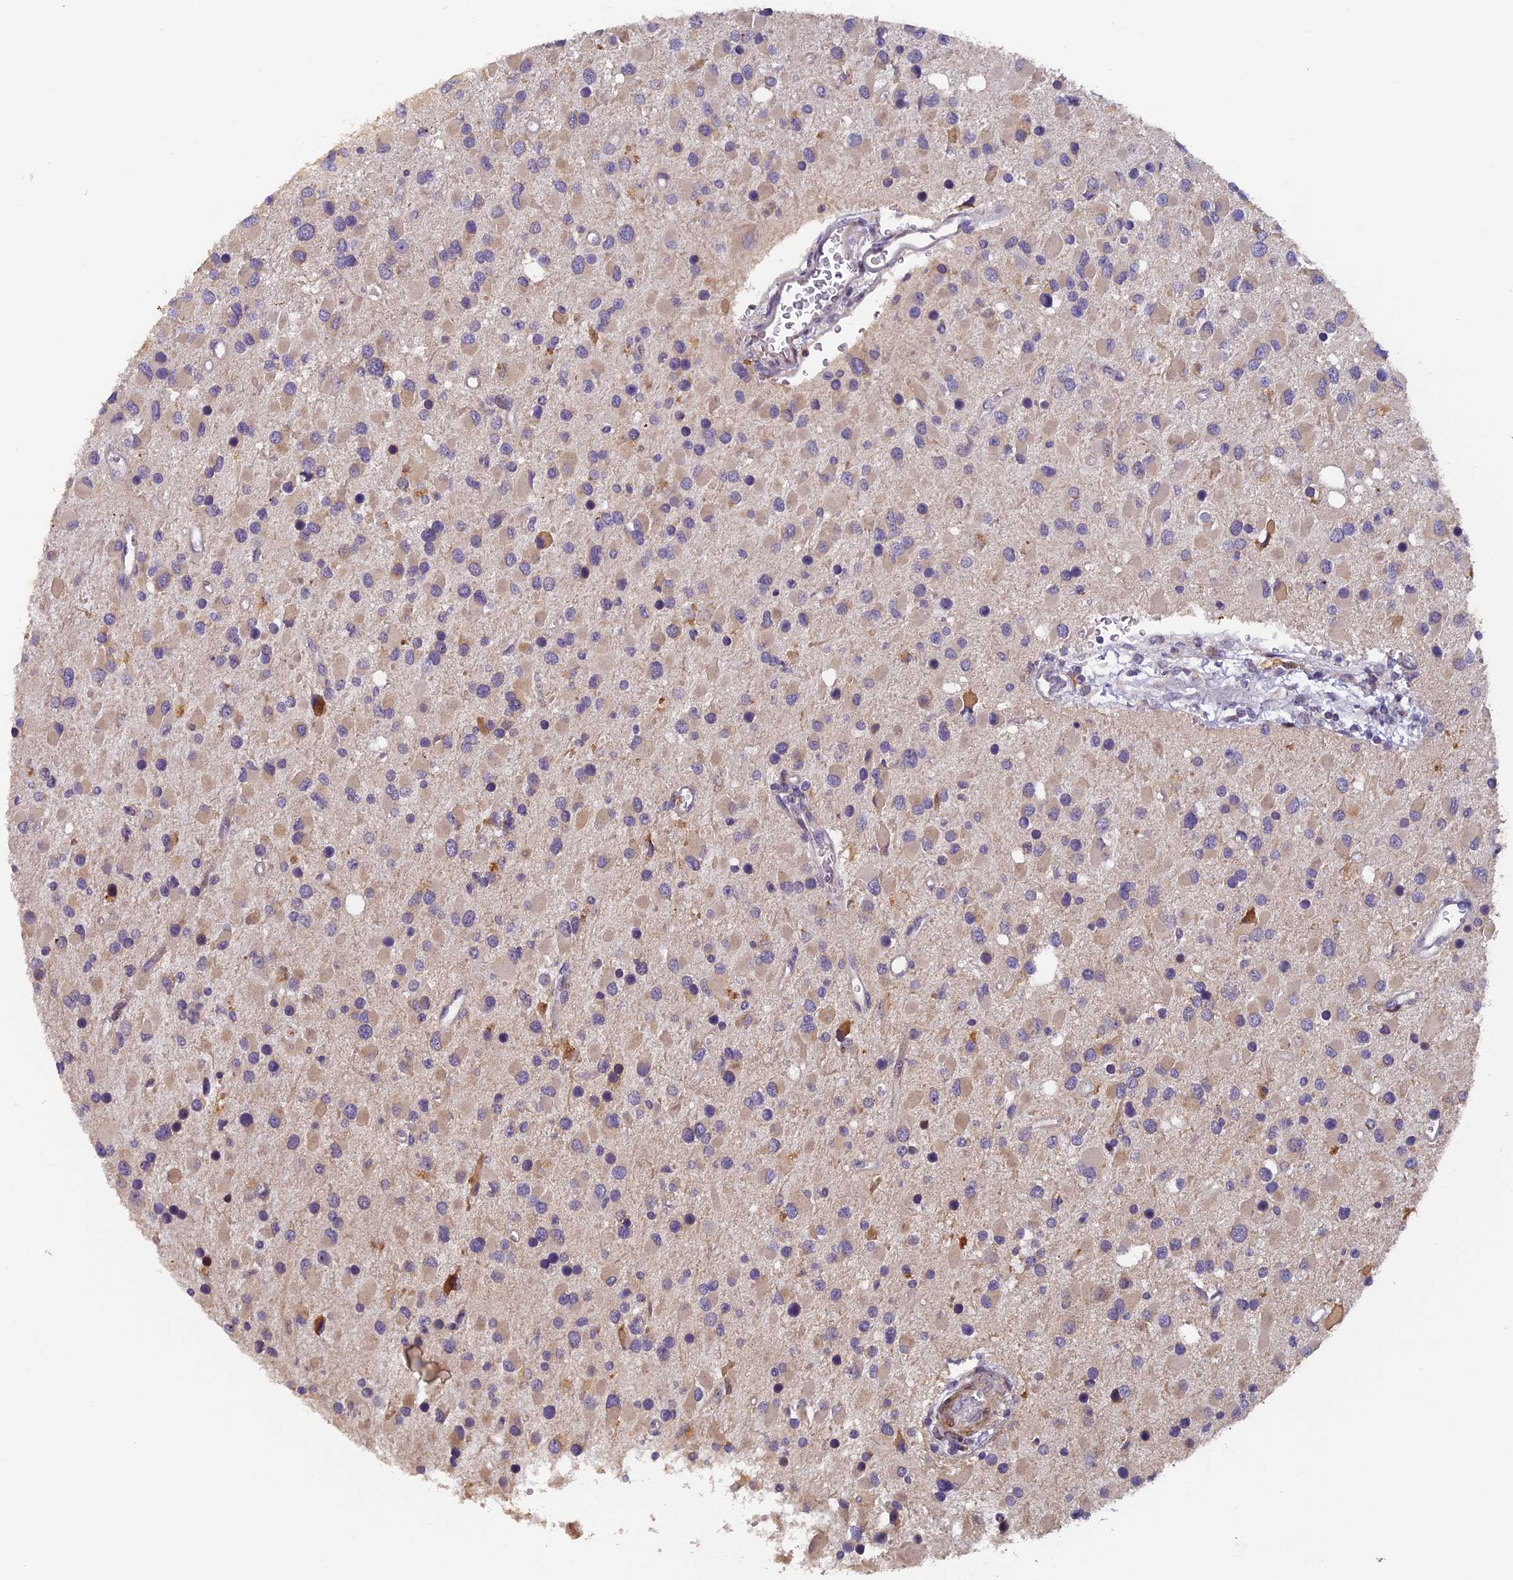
{"staining": {"intensity": "weak", "quantity": "25%-75%", "location": "cytoplasmic/membranous"}, "tissue": "glioma", "cell_type": "Tumor cells", "image_type": "cancer", "snomed": [{"axis": "morphology", "description": "Glioma, malignant, High grade"}, {"axis": "topography", "description": "Brain"}], "caption": "Immunohistochemical staining of malignant glioma (high-grade) exhibits weak cytoplasmic/membranous protein expression in approximately 25%-75% of tumor cells.", "gene": "RAB28", "patient": {"sex": "male", "age": 53}}